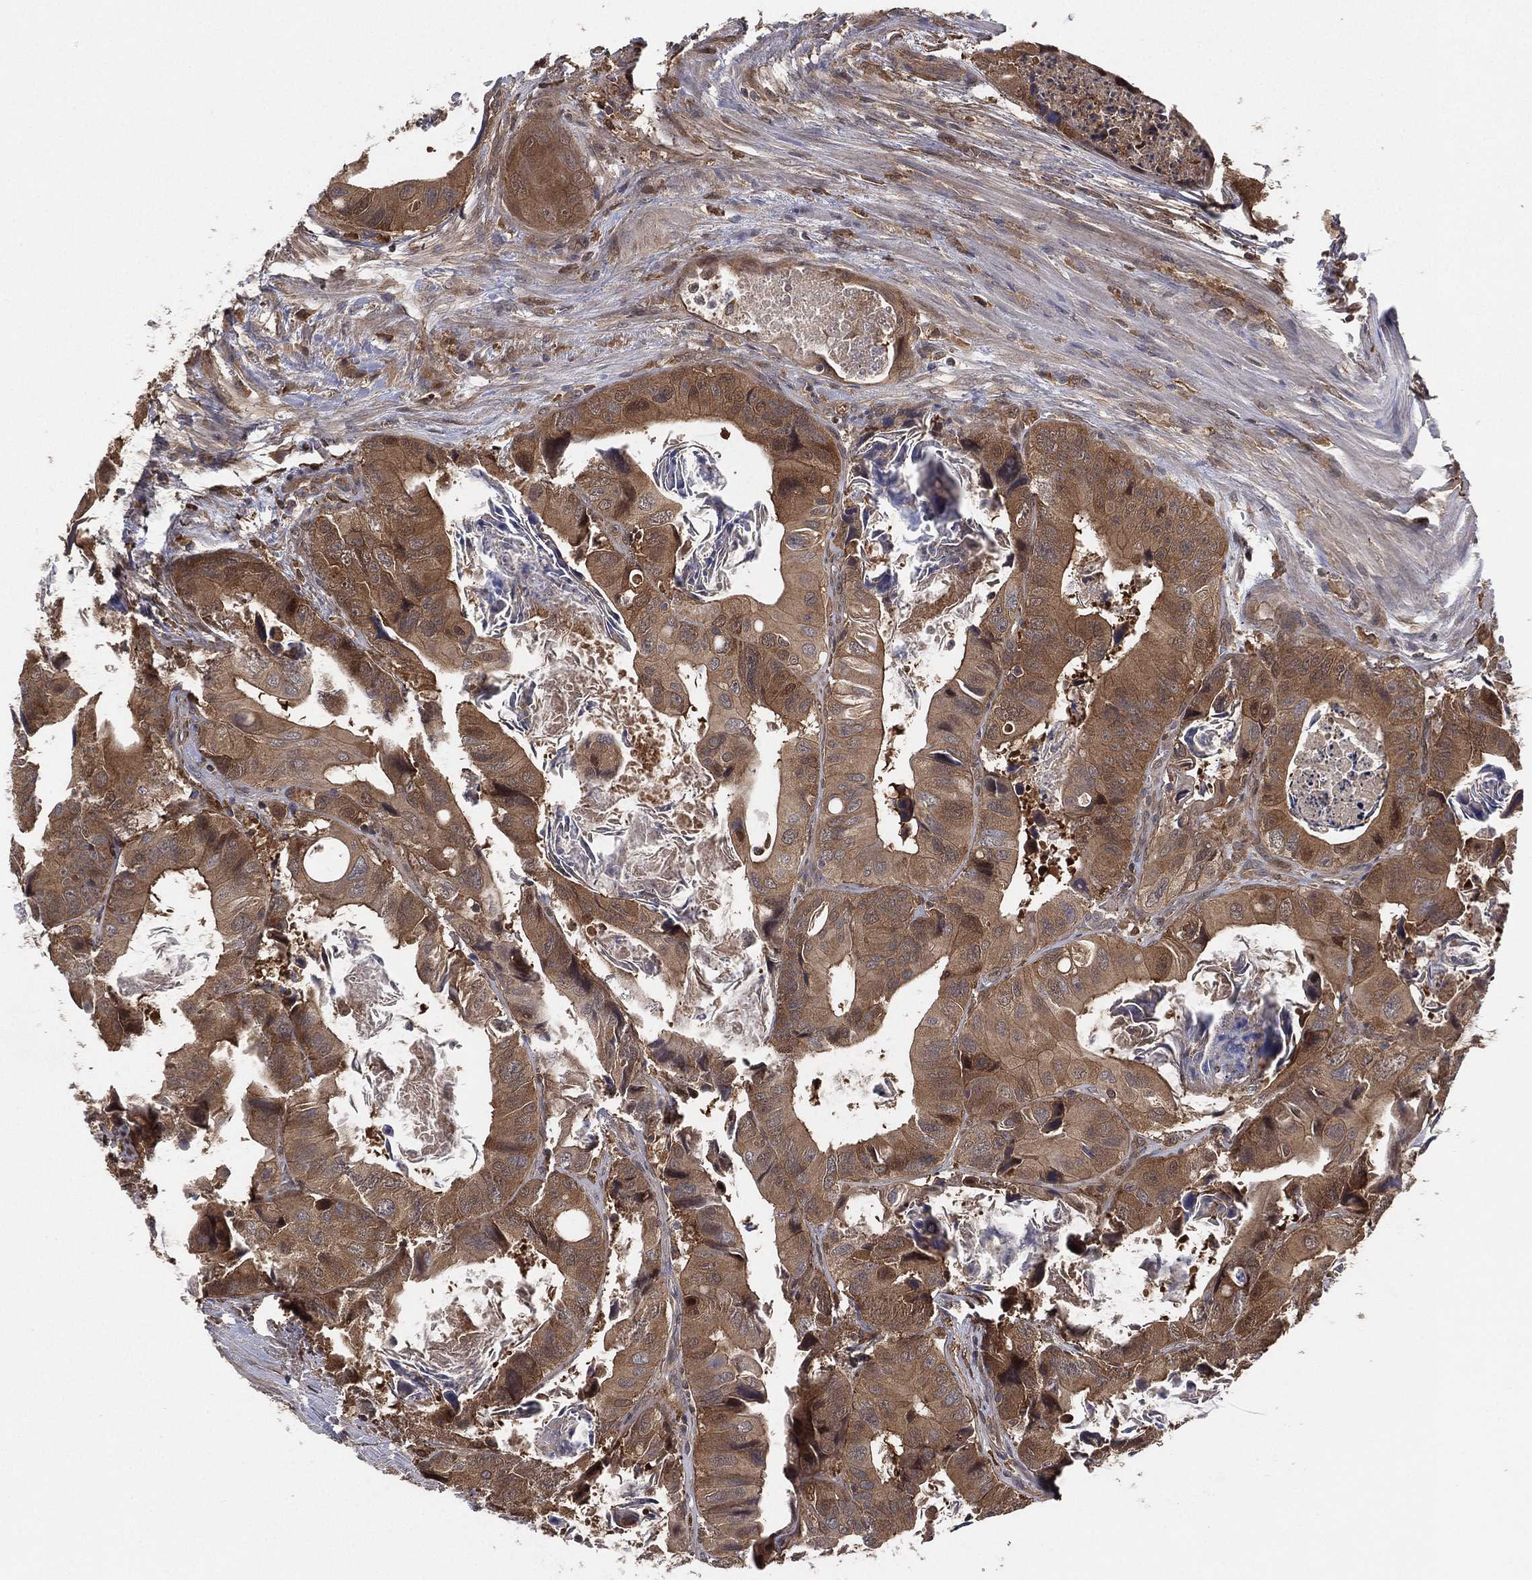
{"staining": {"intensity": "moderate", "quantity": ">75%", "location": "cytoplasmic/membranous"}, "tissue": "colorectal cancer", "cell_type": "Tumor cells", "image_type": "cancer", "snomed": [{"axis": "morphology", "description": "Adenocarcinoma, NOS"}, {"axis": "topography", "description": "Rectum"}], "caption": "A medium amount of moderate cytoplasmic/membranous expression is present in approximately >75% of tumor cells in colorectal cancer tissue.", "gene": "PSMG4", "patient": {"sex": "male", "age": 64}}